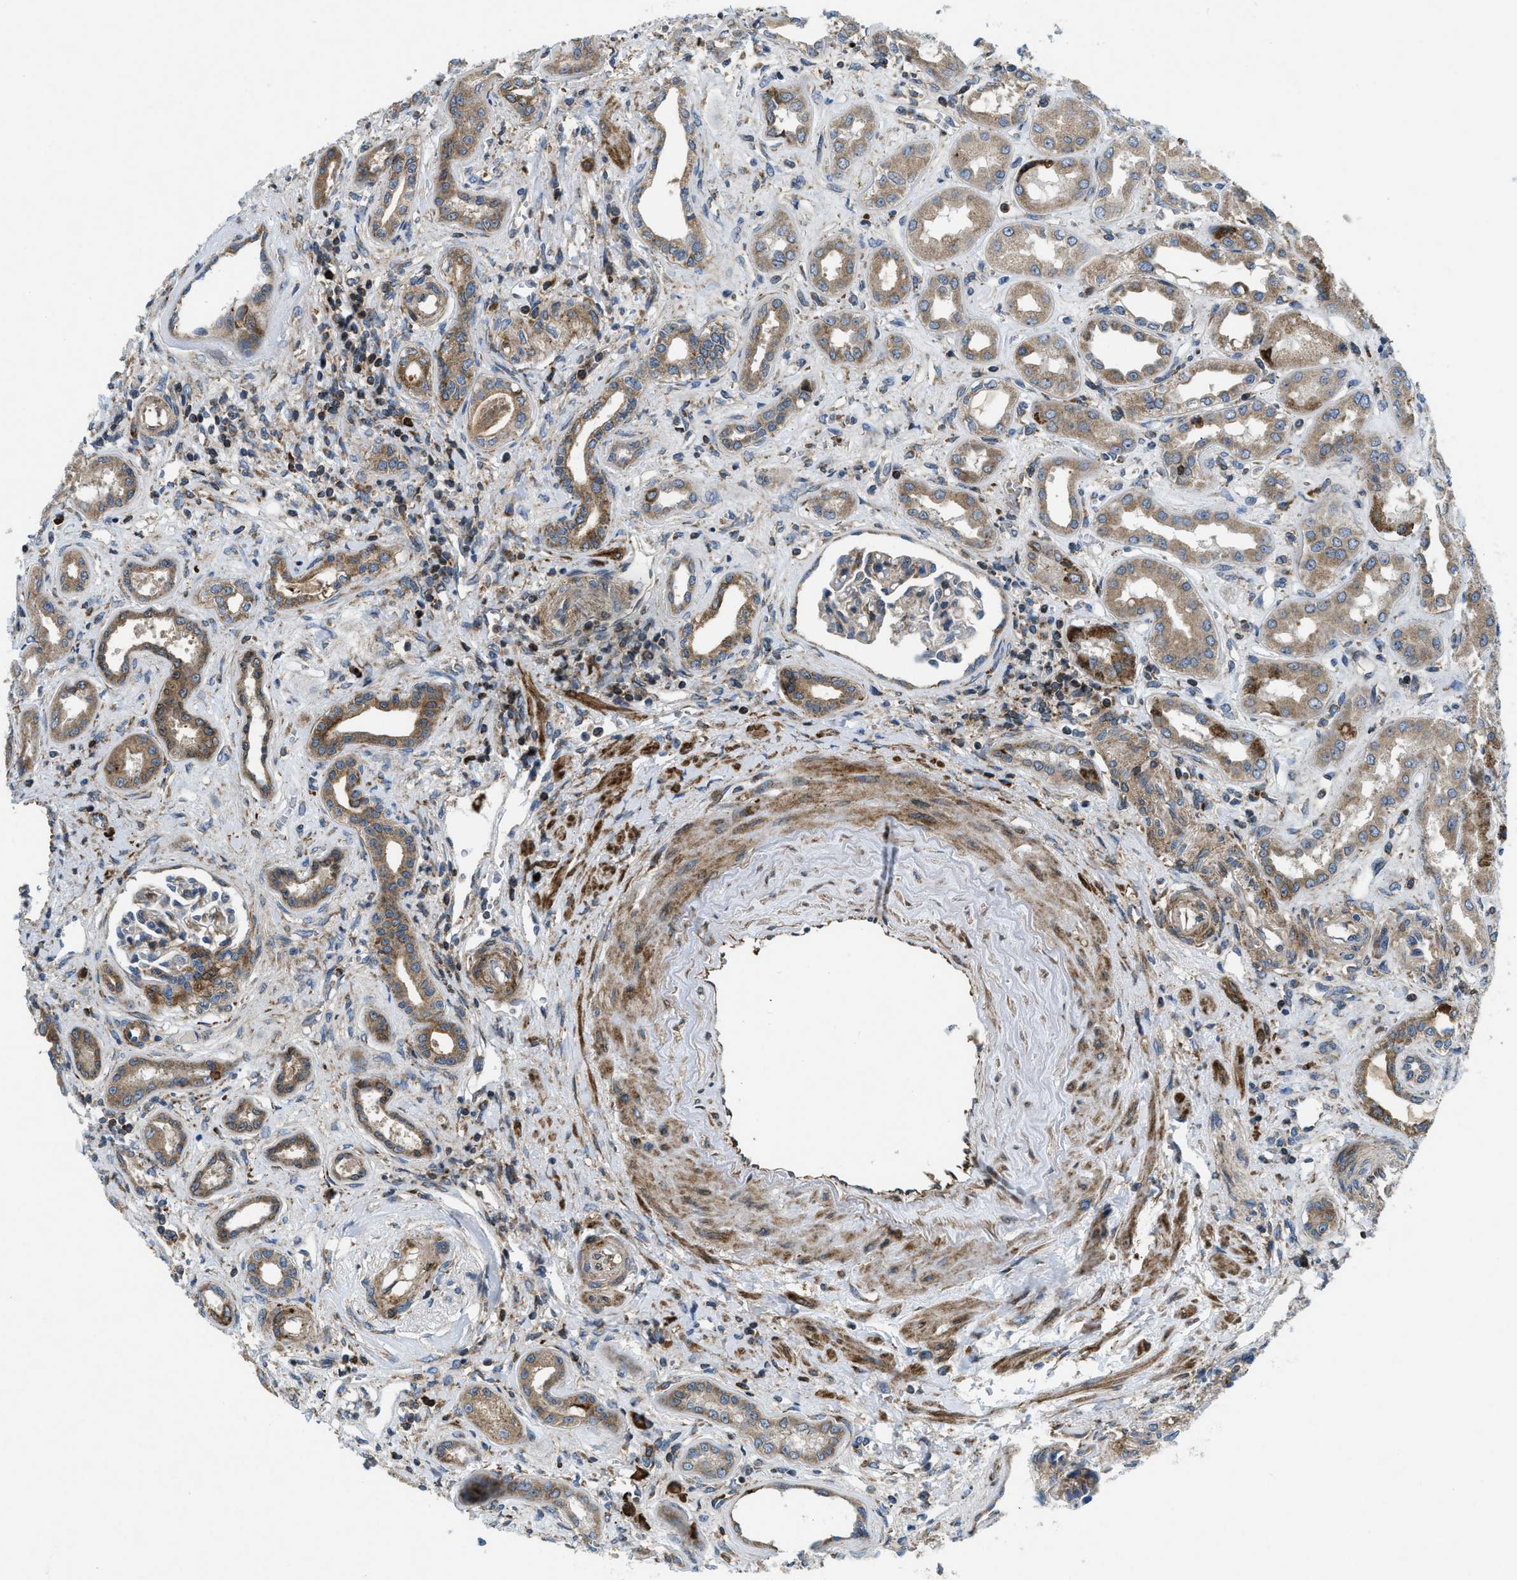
{"staining": {"intensity": "weak", "quantity": "<25%", "location": "cytoplasmic/membranous"}, "tissue": "kidney", "cell_type": "Cells in glomeruli", "image_type": "normal", "snomed": [{"axis": "morphology", "description": "Normal tissue, NOS"}, {"axis": "topography", "description": "Kidney"}], "caption": "Immunohistochemical staining of benign kidney exhibits no significant staining in cells in glomeruli.", "gene": "CSPG4", "patient": {"sex": "male", "age": 59}}